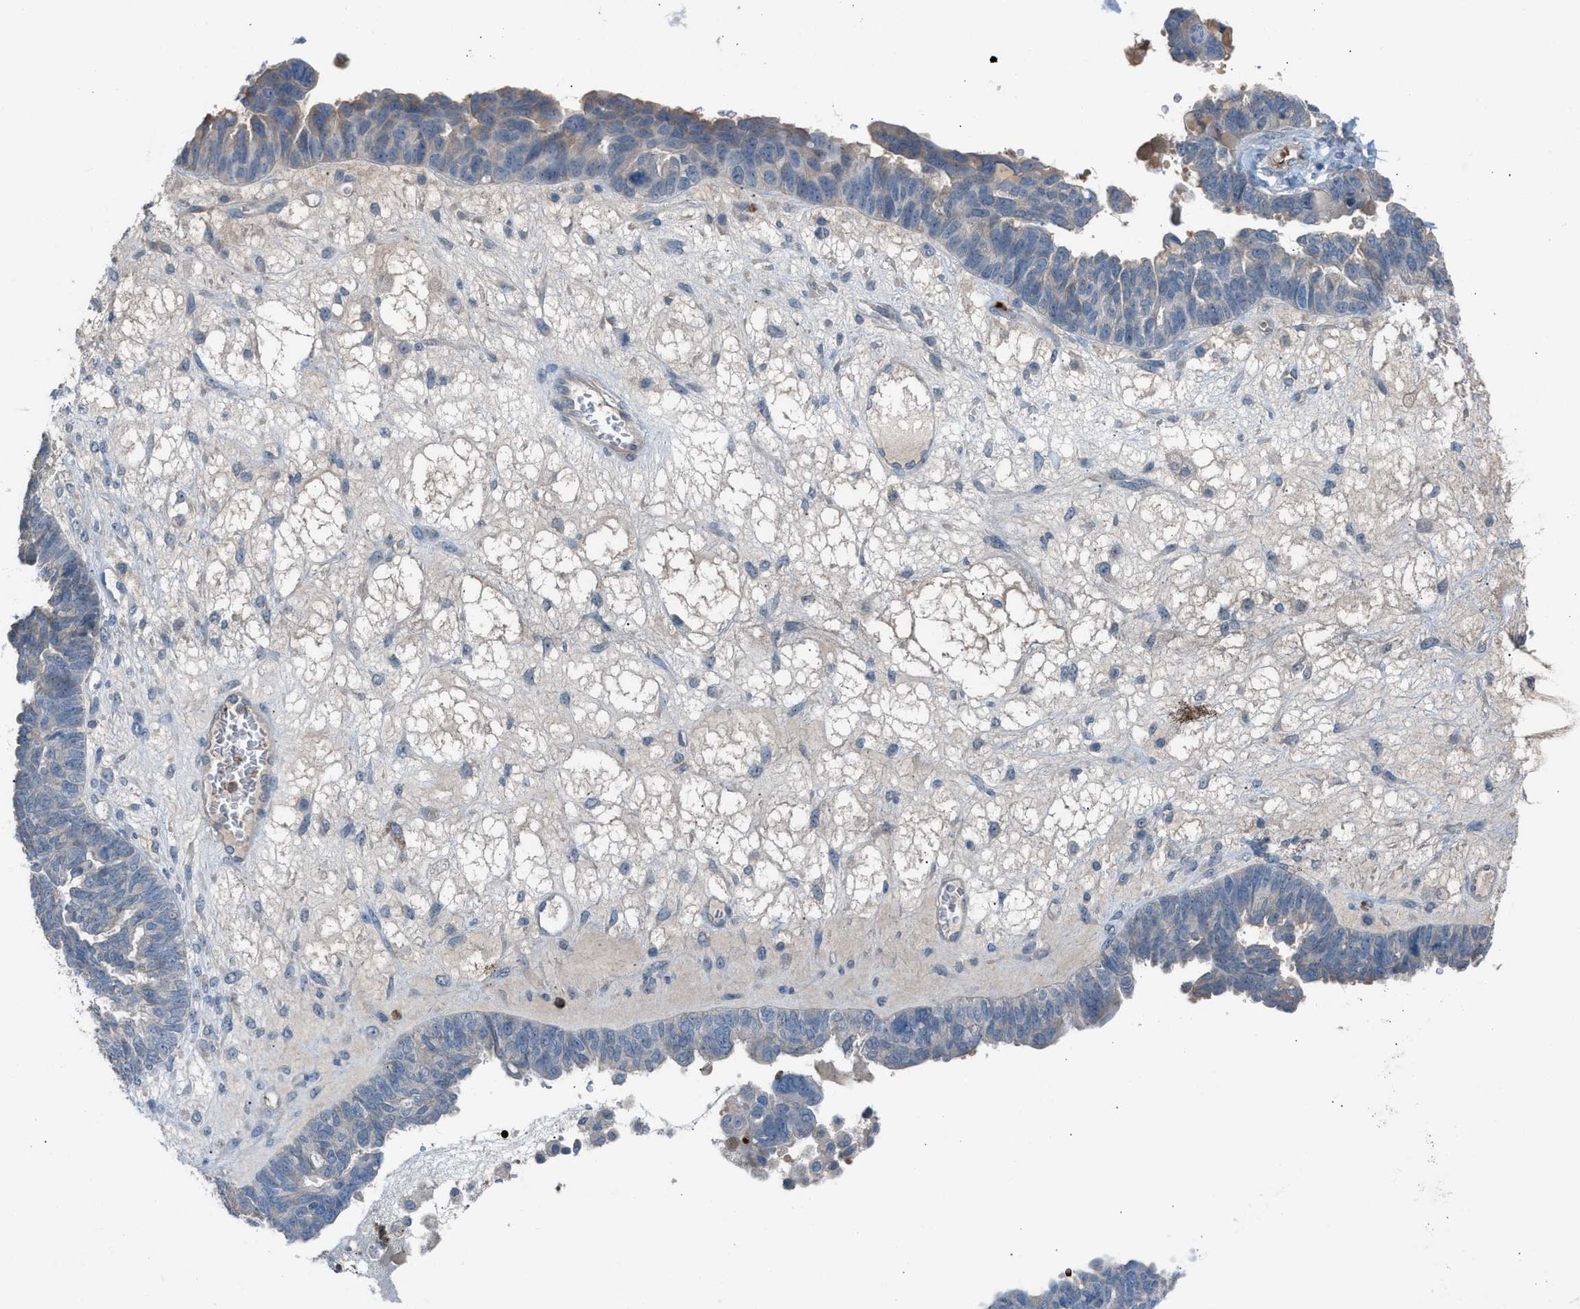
{"staining": {"intensity": "weak", "quantity": "<25%", "location": "cytoplasmic/membranous"}, "tissue": "ovarian cancer", "cell_type": "Tumor cells", "image_type": "cancer", "snomed": [{"axis": "morphology", "description": "Cystadenocarcinoma, serous, NOS"}, {"axis": "topography", "description": "Ovary"}], "caption": "Immunohistochemical staining of ovarian cancer (serous cystadenocarcinoma) reveals no significant staining in tumor cells.", "gene": "CFAP77", "patient": {"sex": "female", "age": 79}}